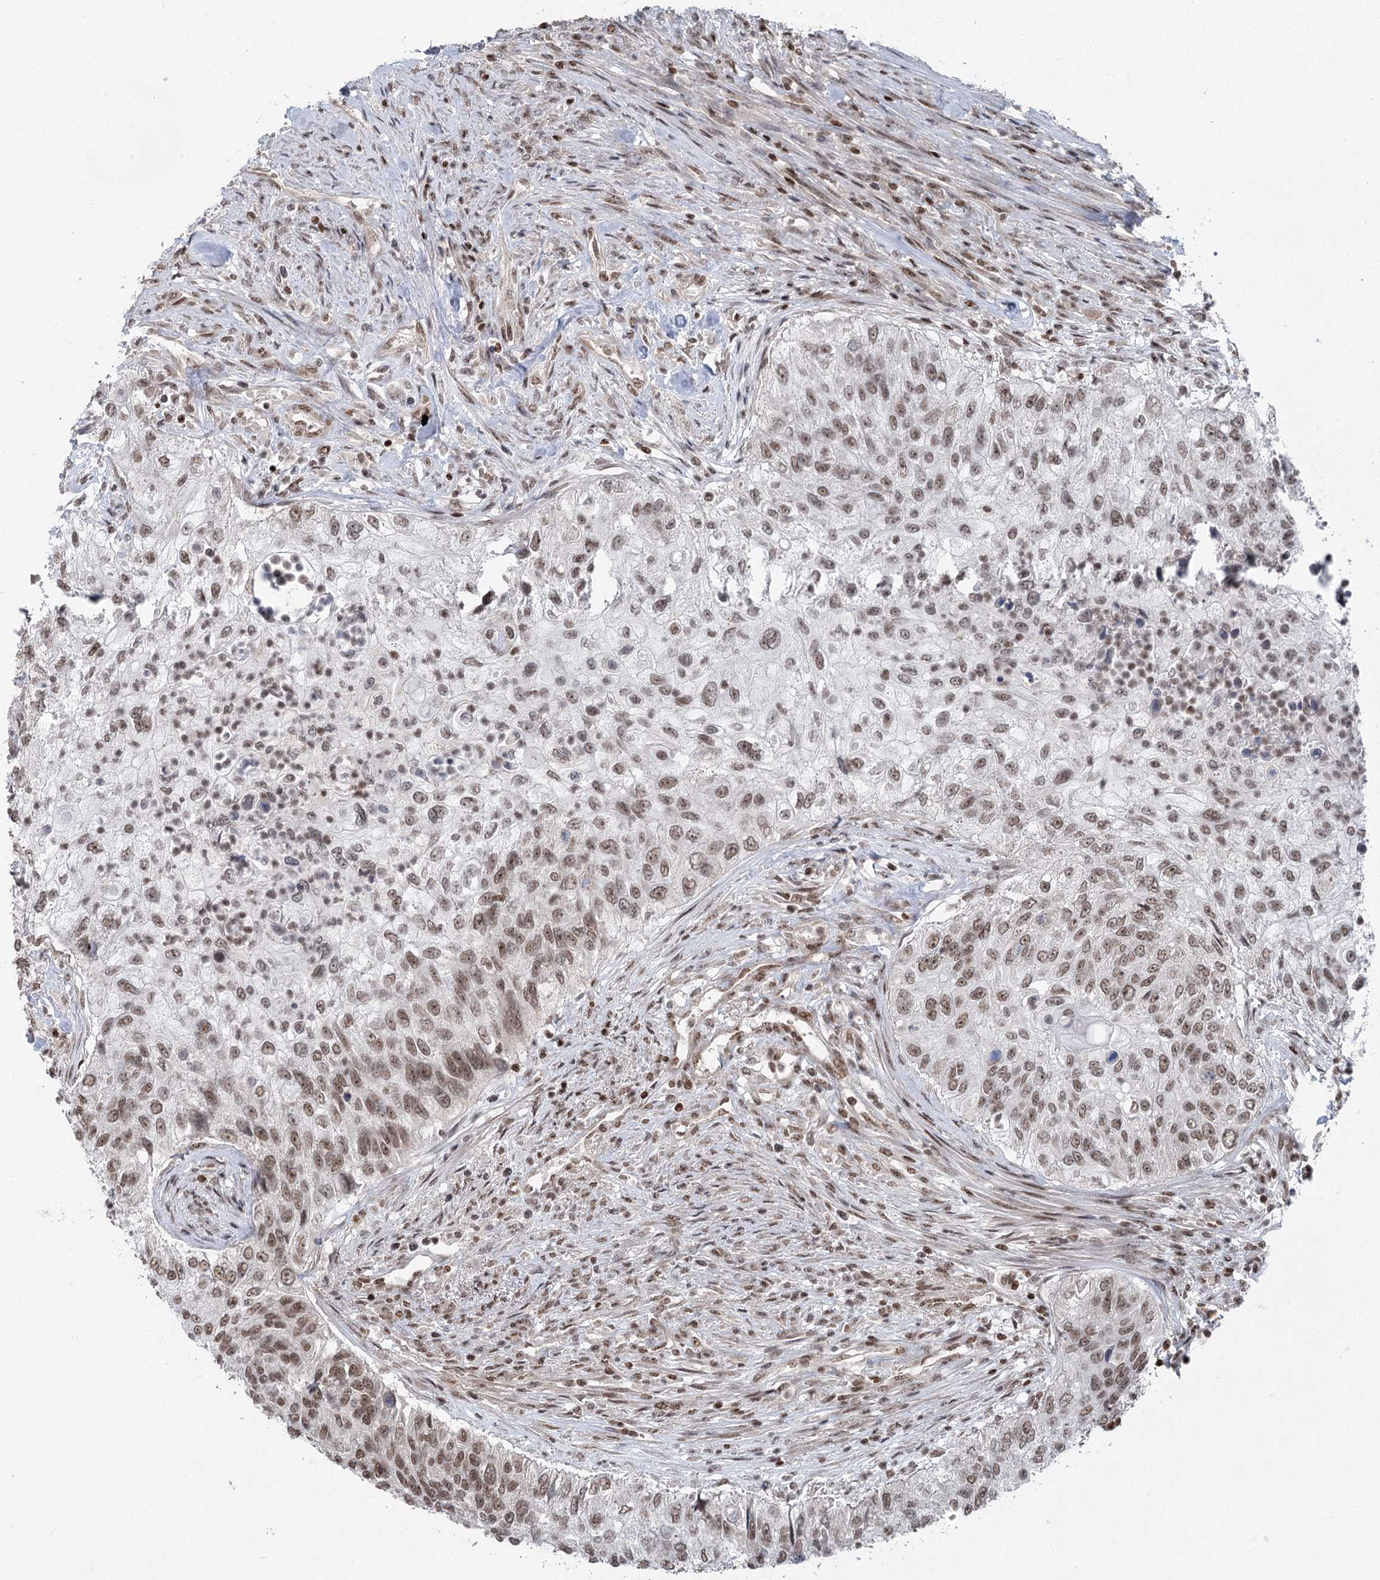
{"staining": {"intensity": "moderate", "quantity": ">75%", "location": "nuclear"}, "tissue": "urothelial cancer", "cell_type": "Tumor cells", "image_type": "cancer", "snomed": [{"axis": "morphology", "description": "Urothelial carcinoma, High grade"}, {"axis": "topography", "description": "Urinary bladder"}], "caption": "The image reveals a brown stain indicating the presence of a protein in the nuclear of tumor cells in urothelial carcinoma (high-grade).", "gene": "CGGBP1", "patient": {"sex": "female", "age": 60}}